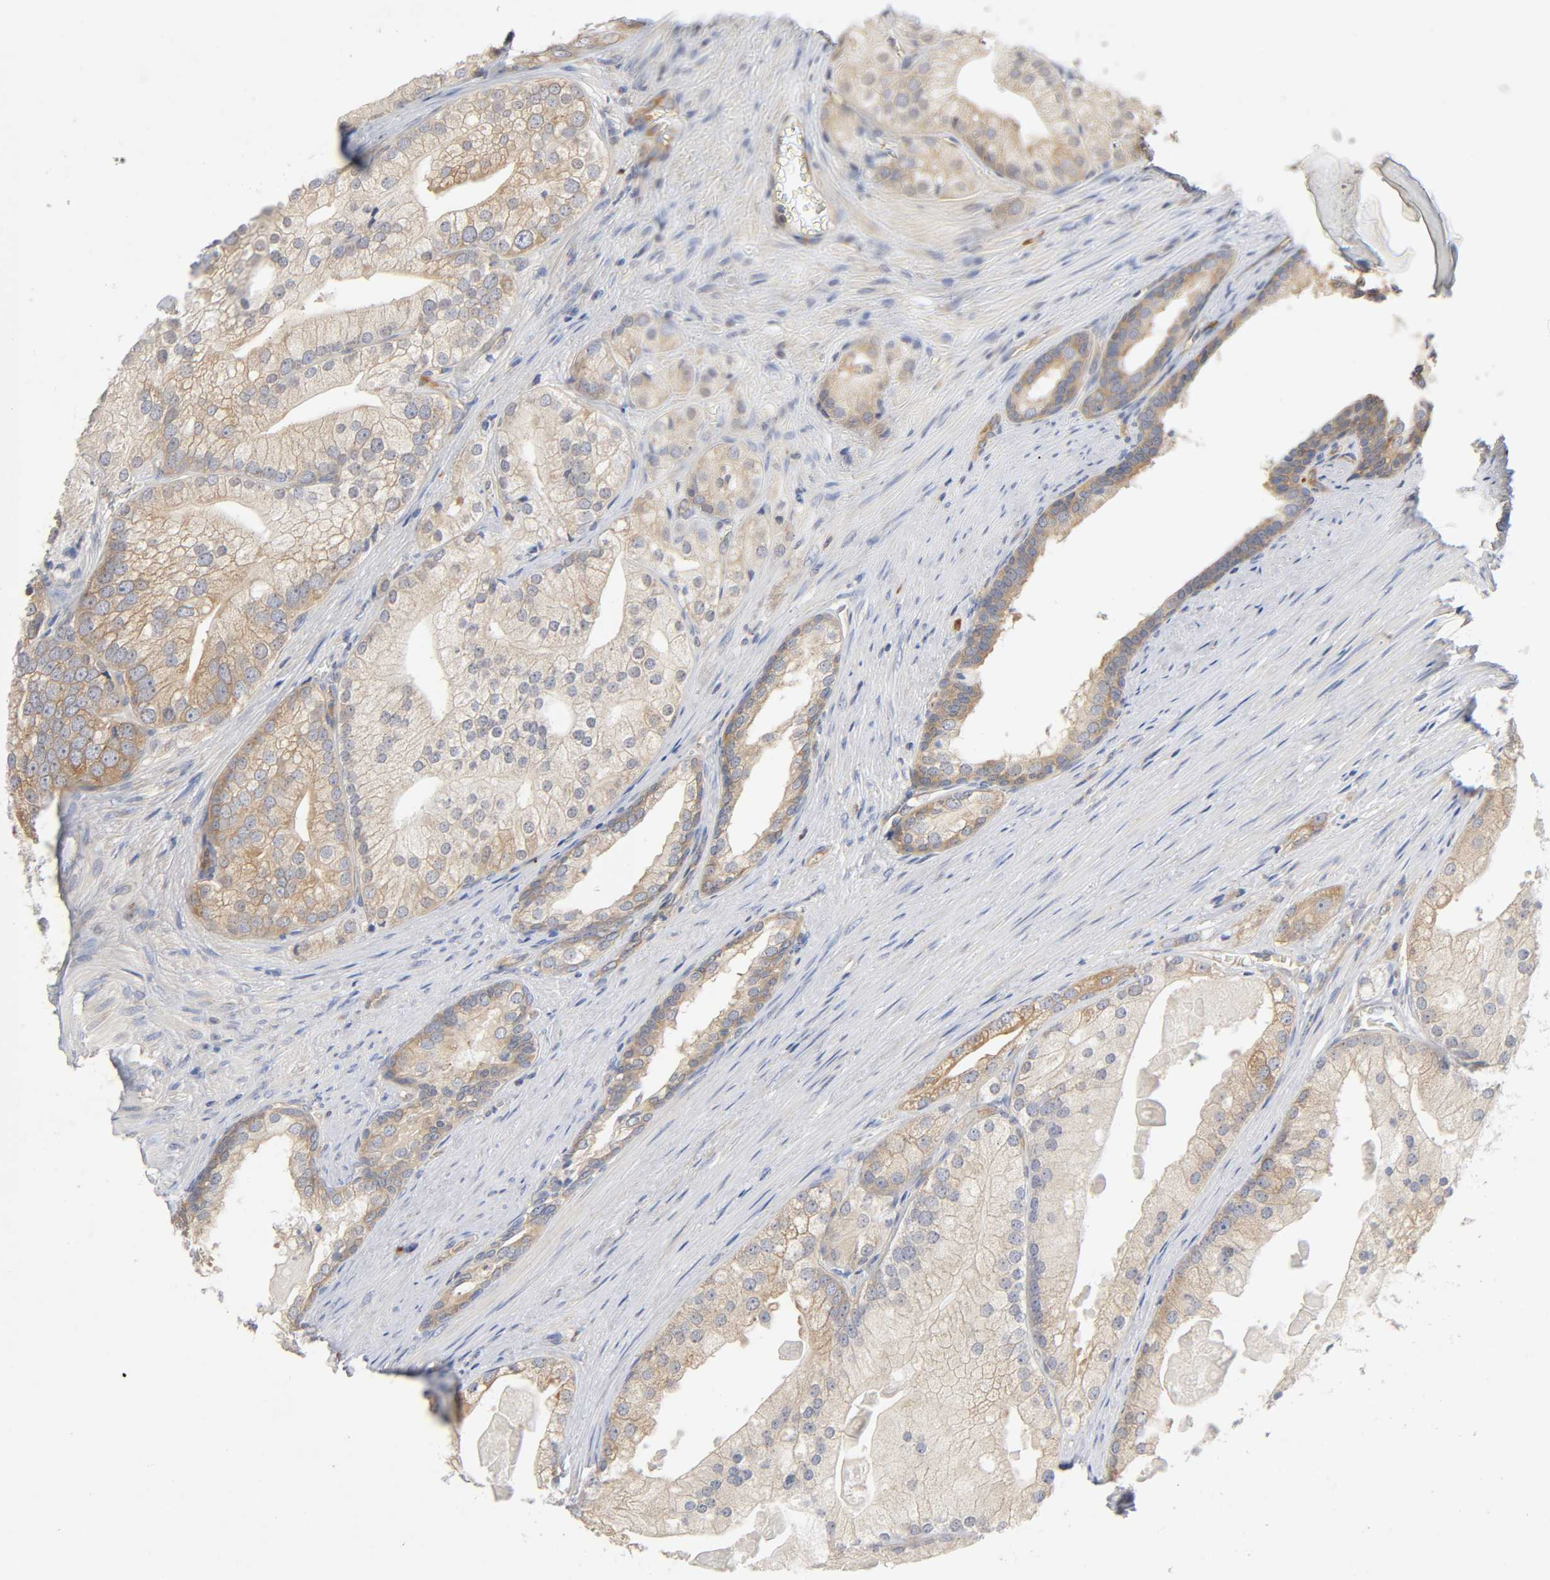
{"staining": {"intensity": "weak", "quantity": ">75%", "location": "cytoplasmic/membranous"}, "tissue": "prostate cancer", "cell_type": "Tumor cells", "image_type": "cancer", "snomed": [{"axis": "morphology", "description": "Adenocarcinoma, Low grade"}, {"axis": "topography", "description": "Prostate"}], "caption": "Prostate cancer was stained to show a protein in brown. There is low levels of weak cytoplasmic/membranous expression in approximately >75% of tumor cells. (brown staining indicates protein expression, while blue staining denotes nuclei).", "gene": "SCHIP1", "patient": {"sex": "male", "age": 69}}